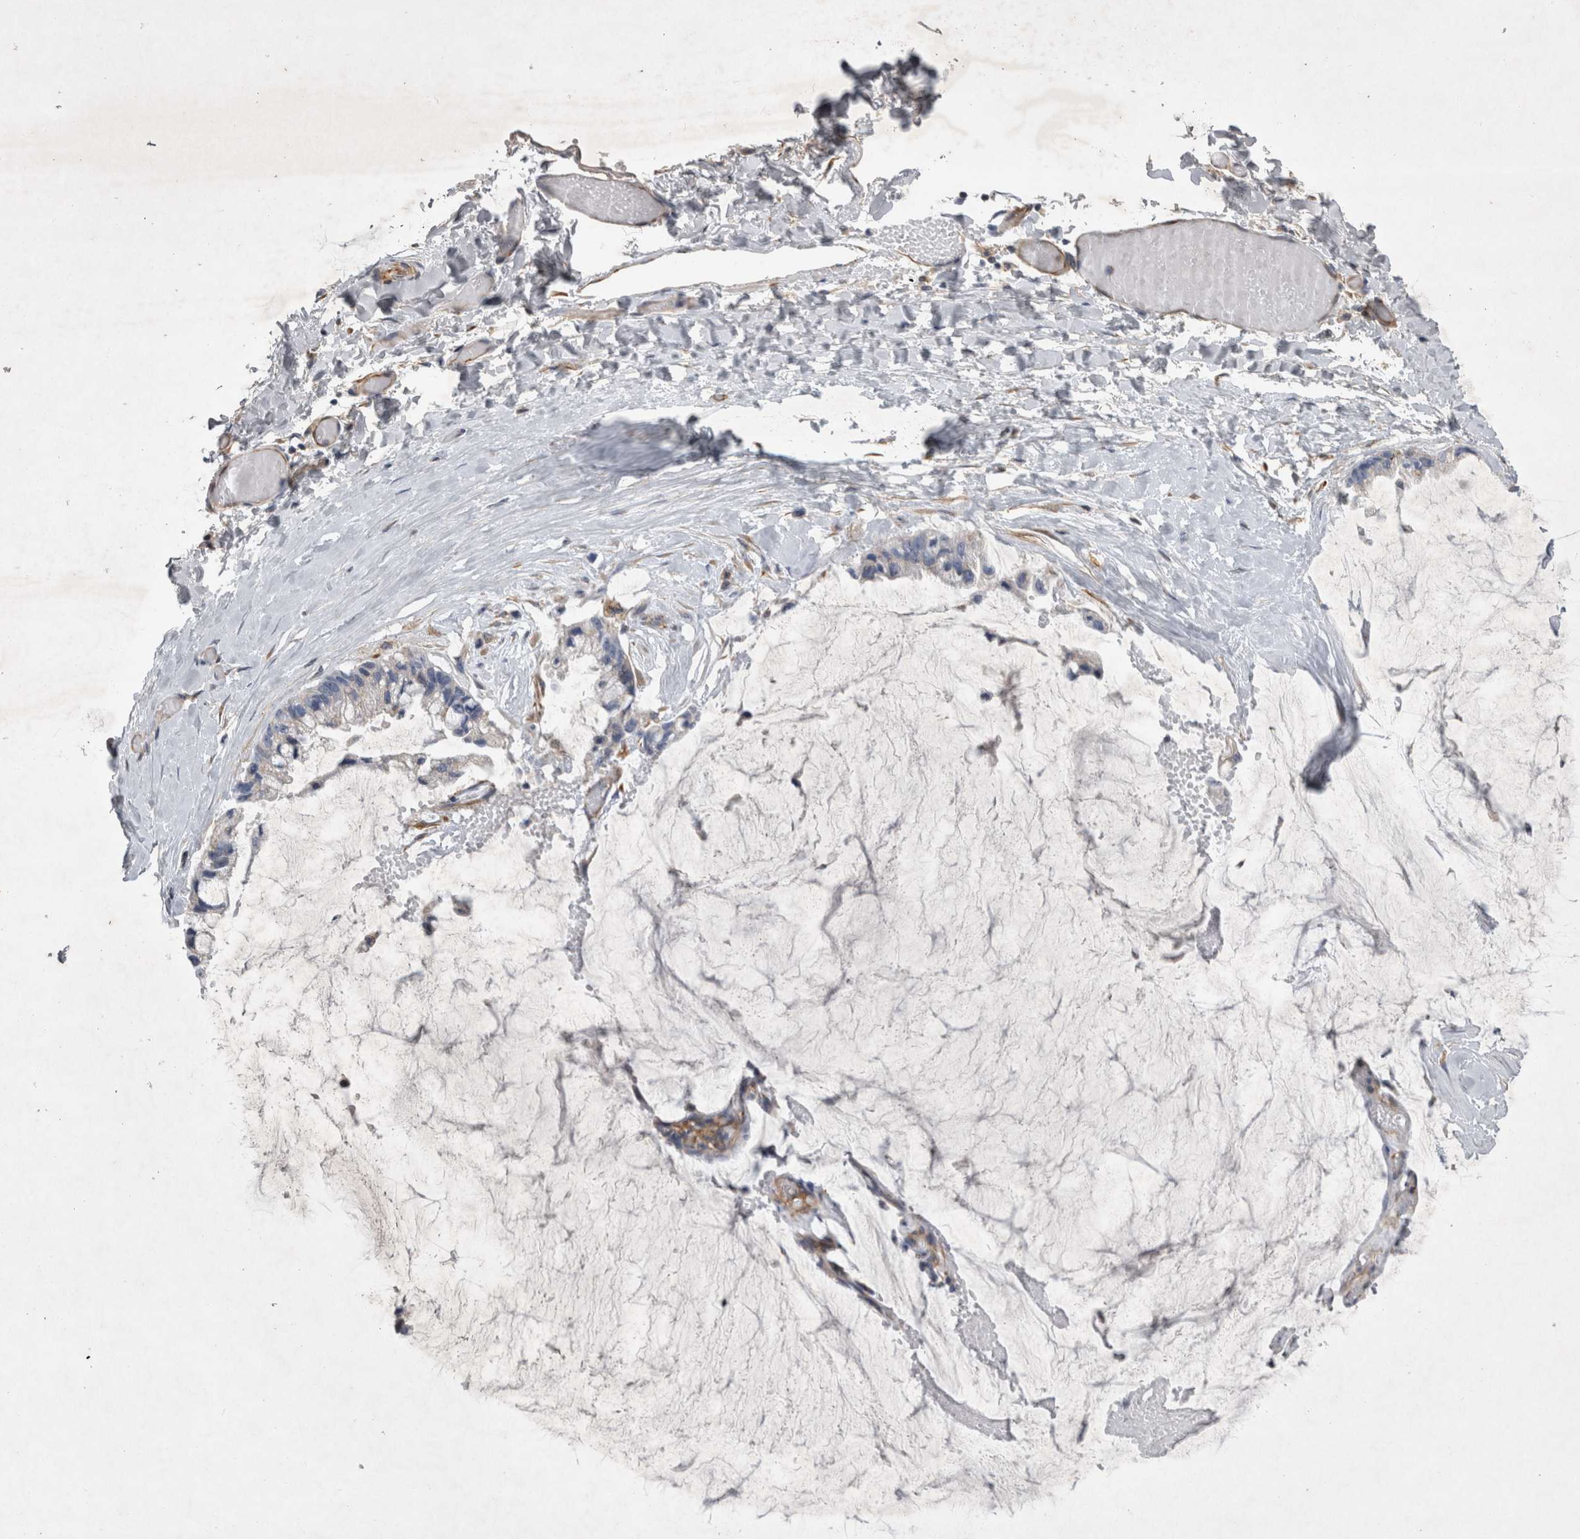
{"staining": {"intensity": "negative", "quantity": "none", "location": "none"}, "tissue": "ovarian cancer", "cell_type": "Tumor cells", "image_type": "cancer", "snomed": [{"axis": "morphology", "description": "Cystadenocarcinoma, mucinous, NOS"}, {"axis": "topography", "description": "Ovary"}], "caption": "Ovarian cancer stained for a protein using immunohistochemistry (IHC) demonstrates no staining tumor cells.", "gene": "STRADB", "patient": {"sex": "female", "age": 39}}